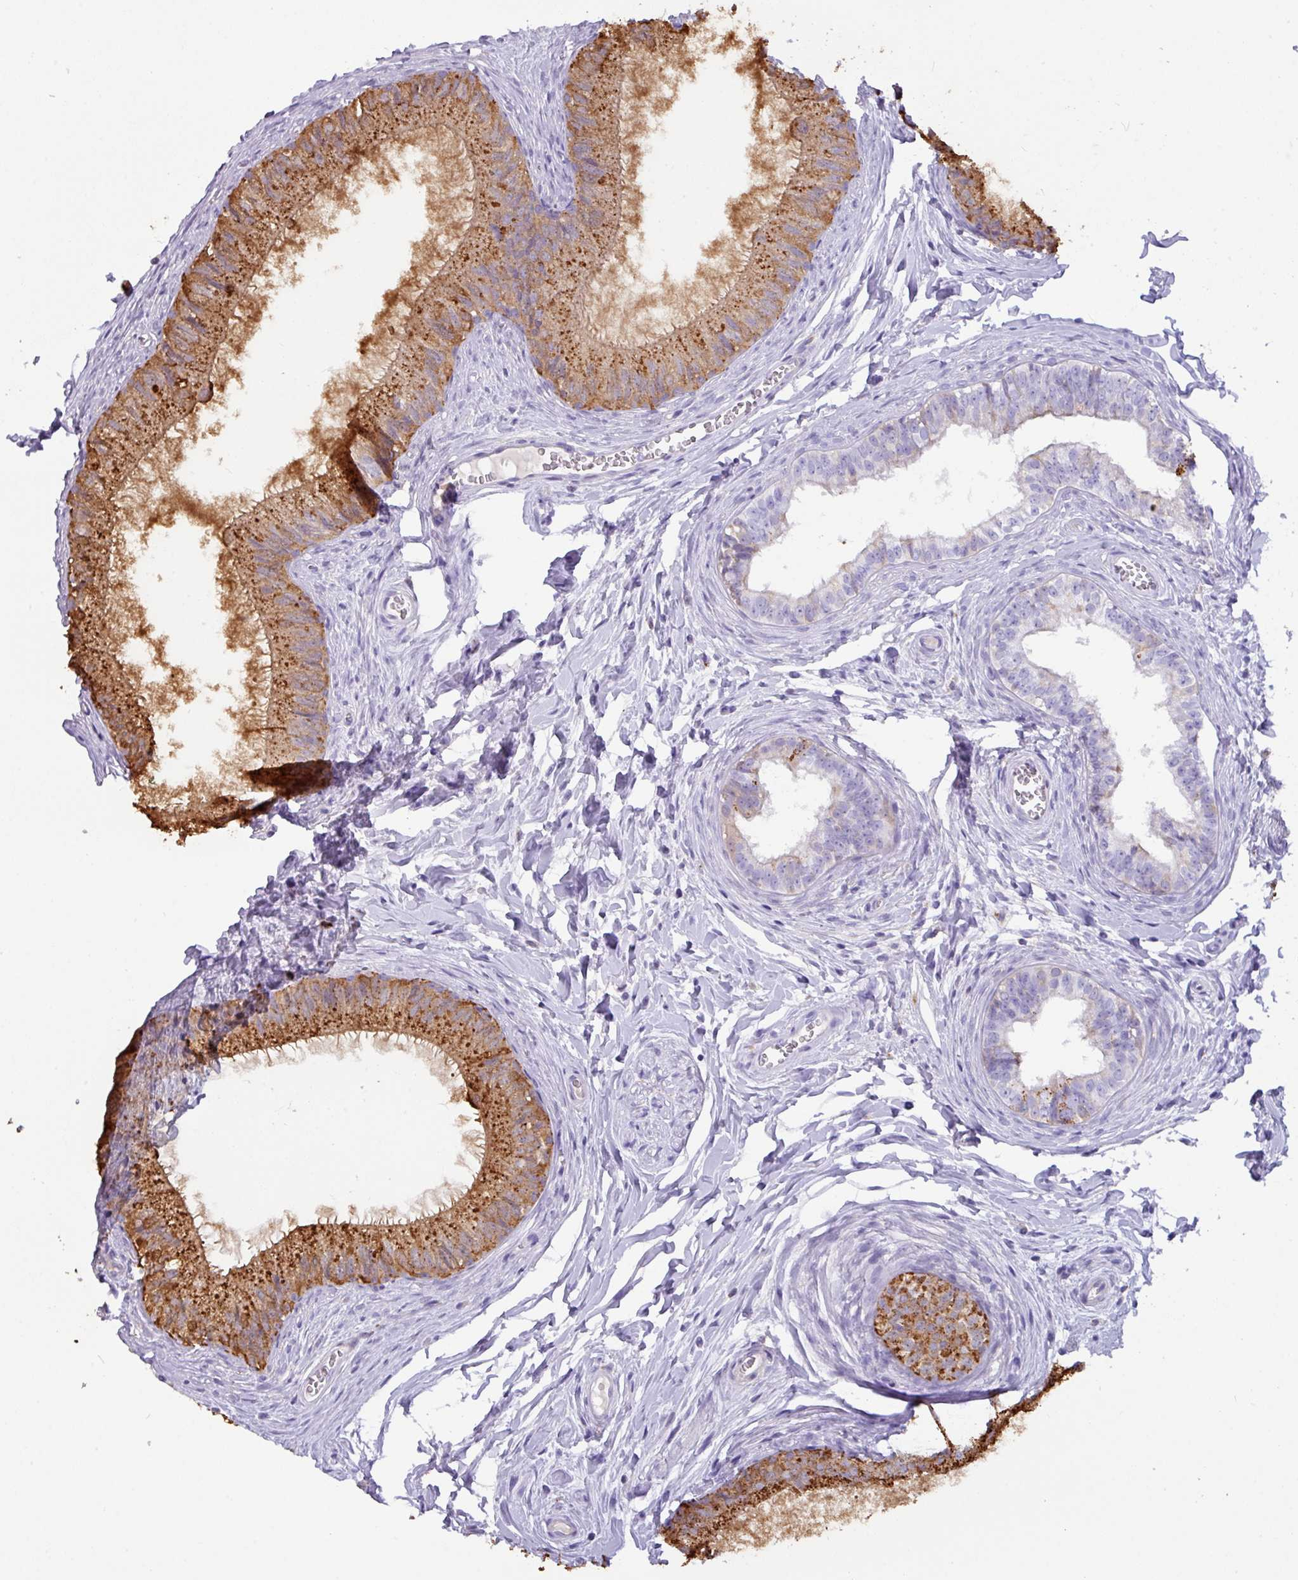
{"staining": {"intensity": "strong", "quantity": ">75%", "location": "cytoplasmic/membranous"}, "tissue": "epididymis", "cell_type": "Glandular cells", "image_type": "normal", "snomed": [{"axis": "morphology", "description": "Normal tissue, NOS"}, {"axis": "topography", "description": "Epididymis"}], "caption": "Protein expression analysis of benign epididymis shows strong cytoplasmic/membranous staining in approximately >75% of glandular cells.", "gene": "NCCRP1", "patient": {"sex": "male", "age": 25}}